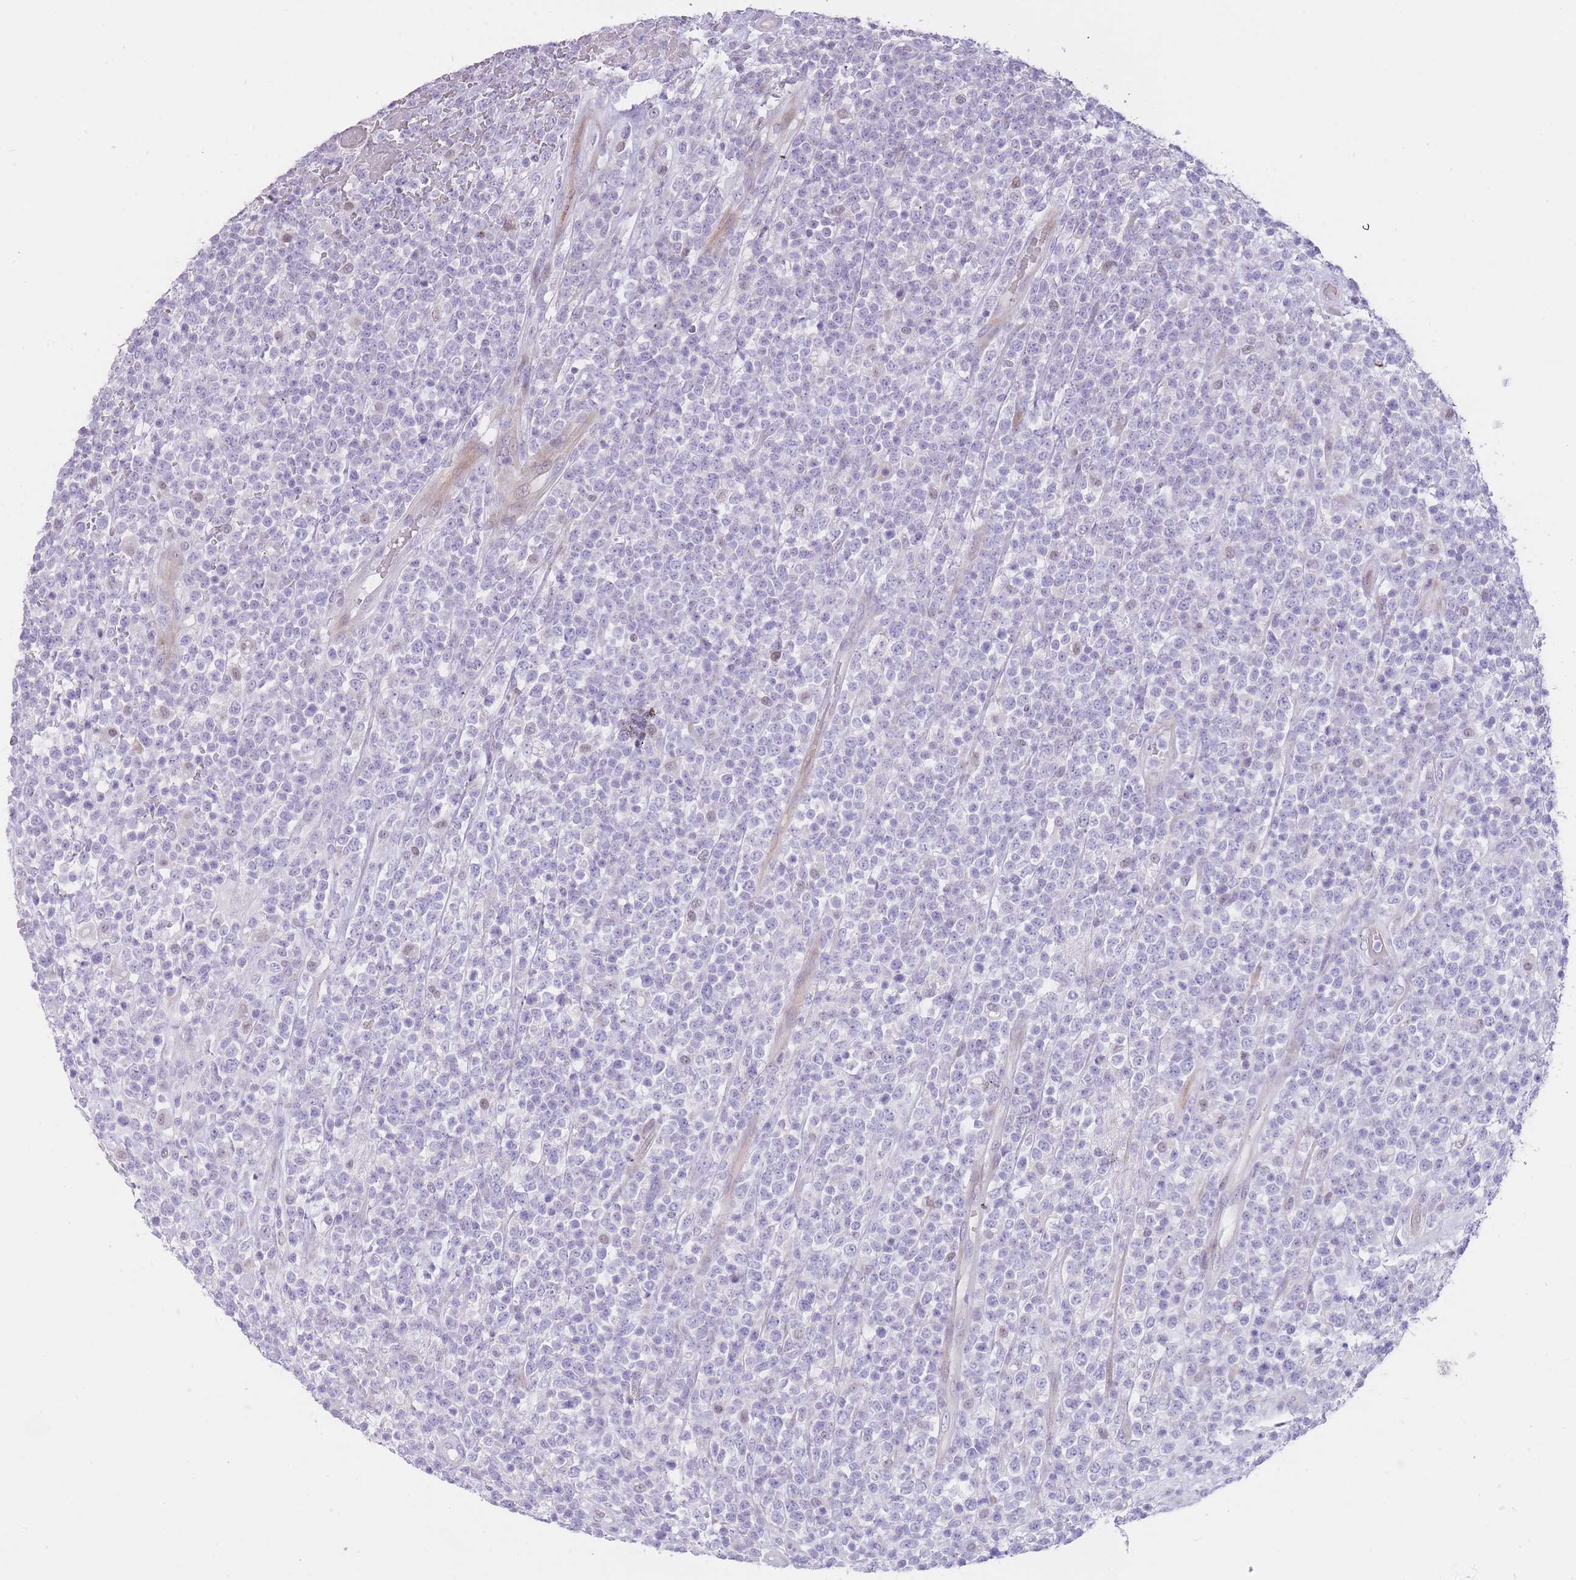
{"staining": {"intensity": "negative", "quantity": "none", "location": "none"}, "tissue": "lymphoma", "cell_type": "Tumor cells", "image_type": "cancer", "snomed": [{"axis": "morphology", "description": "Malignant lymphoma, non-Hodgkin's type, High grade"}, {"axis": "topography", "description": "Colon"}], "caption": "There is no significant expression in tumor cells of malignant lymphoma, non-Hodgkin's type (high-grade).", "gene": "IMPG1", "patient": {"sex": "female", "age": 53}}